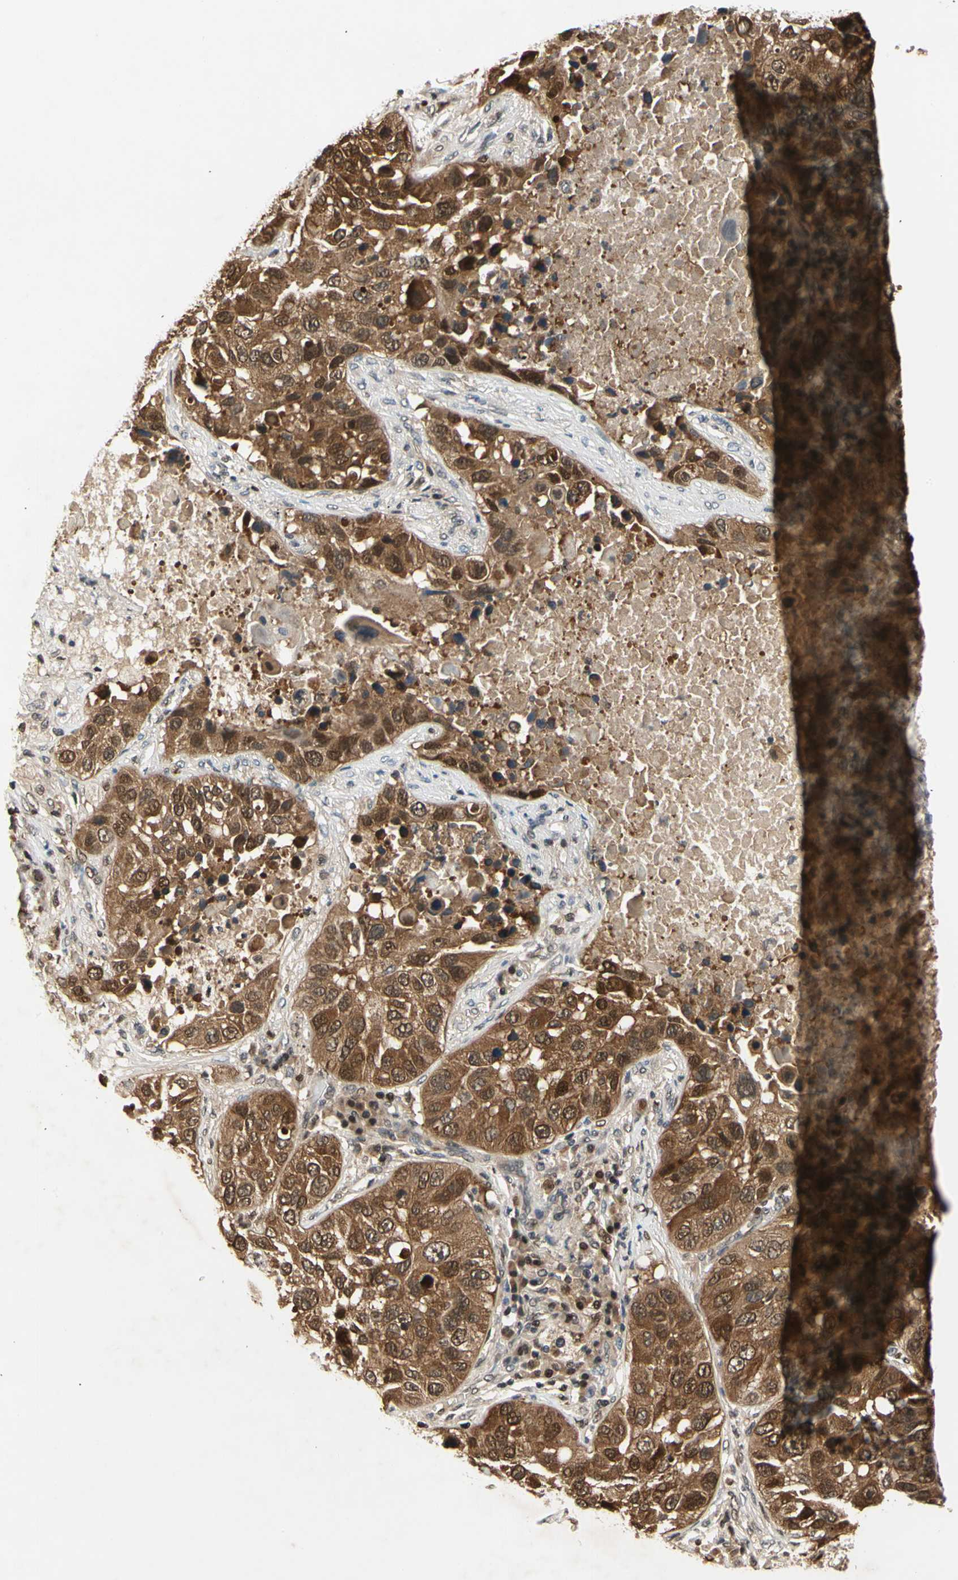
{"staining": {"intensity": "moderate", "quantity": ">75%", "location": "cytoplasmic/membranous,nuclear"}, "tissue": "lung cancer", "cell_type": "Tumor cells", "image_type": "cancer", "snomed": [{"axis": "morphology", "description": "Squamous cell carcinoma, NOS"}, {"axis": "topography", "description": "Lung"}], "caption": "Moderate cytoplasmic/membranous and nuclear positivity is present in about >75% of tumor cells in lung squamous cell carcinoma.", "gene": "GSR", "patient": {"sex": "male", "age": 57}}